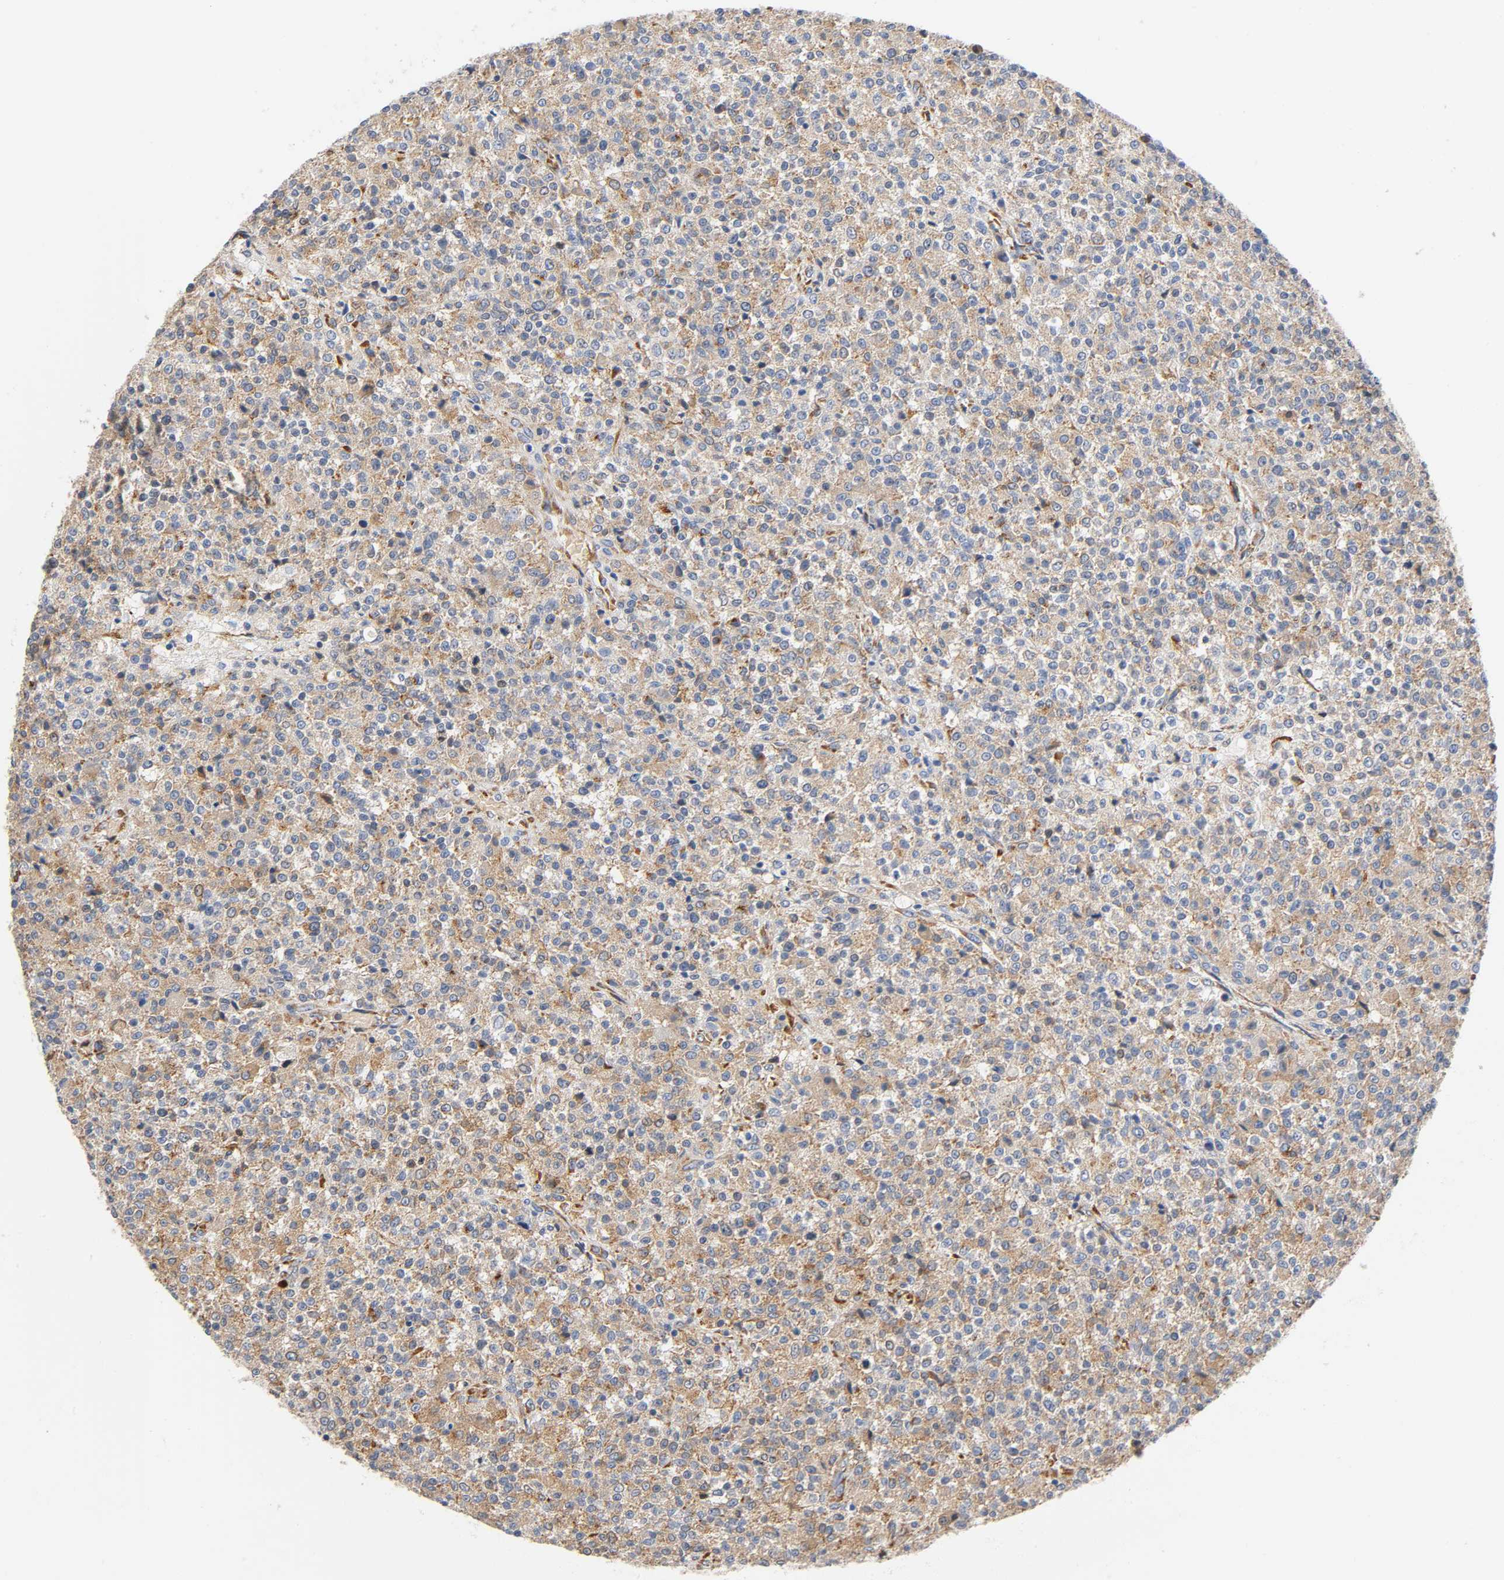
{"staining": {"intensity": "weak", "quantity": ">75%", "location": "cytoplasmic/membranous"}, "tissue": "testis cancer", "cell_type": "Tumor cells", "image_type": "cancer", "snomed": [{"axis": "morphology", "description": "Seminoma, NOS"}, {"axis": "topography", "description": "Testis"}], "caption": "A brown stain highlights weak cytoplasmic/membranous expression of a protein in human testis cancer tumor cells.", "gene": "UCKL1", "patient": {"sex": "male", "age": 59}}